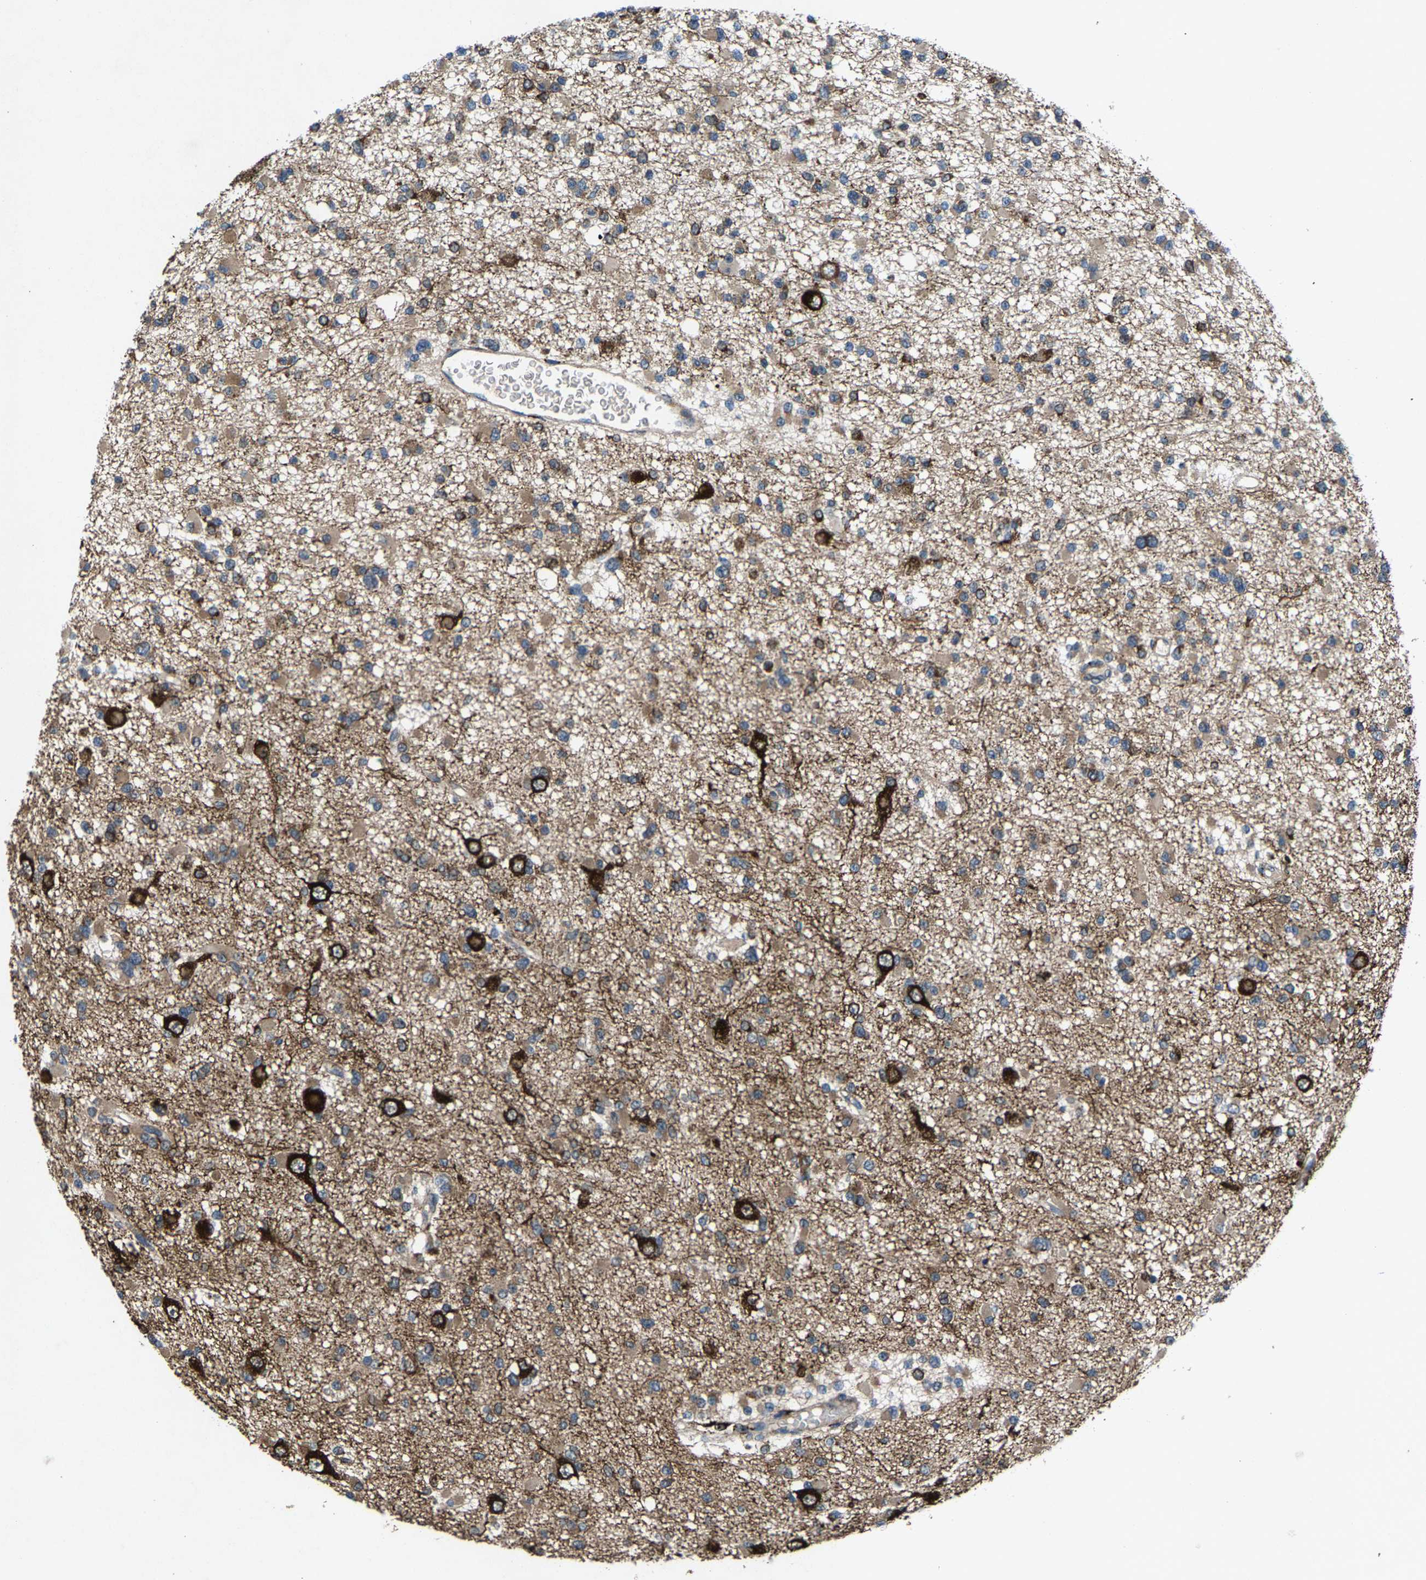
{"staining": {"intensity": "moderate", "quantity": ">75%", "location": "cytoplasmic/membranous"}, "tissue": "glioma", "cell_type": "Tumor cells", "image_type": "cancer", "snomed": [{"axis": "morphology", "description": "Glioma, malignant, Low grade"}, {"axis": "topography", "description": "Brain"}], "caption": "IHC photomicrograph of human malignant glioma (low-grade) stained for a protein (brown), which exhibits medium levels of moderate cytoplasmic/membranous expression in approximately >75% of tumor cells.", "gene": "PDP1", "patient": {"sex": "female", "age": 22}}